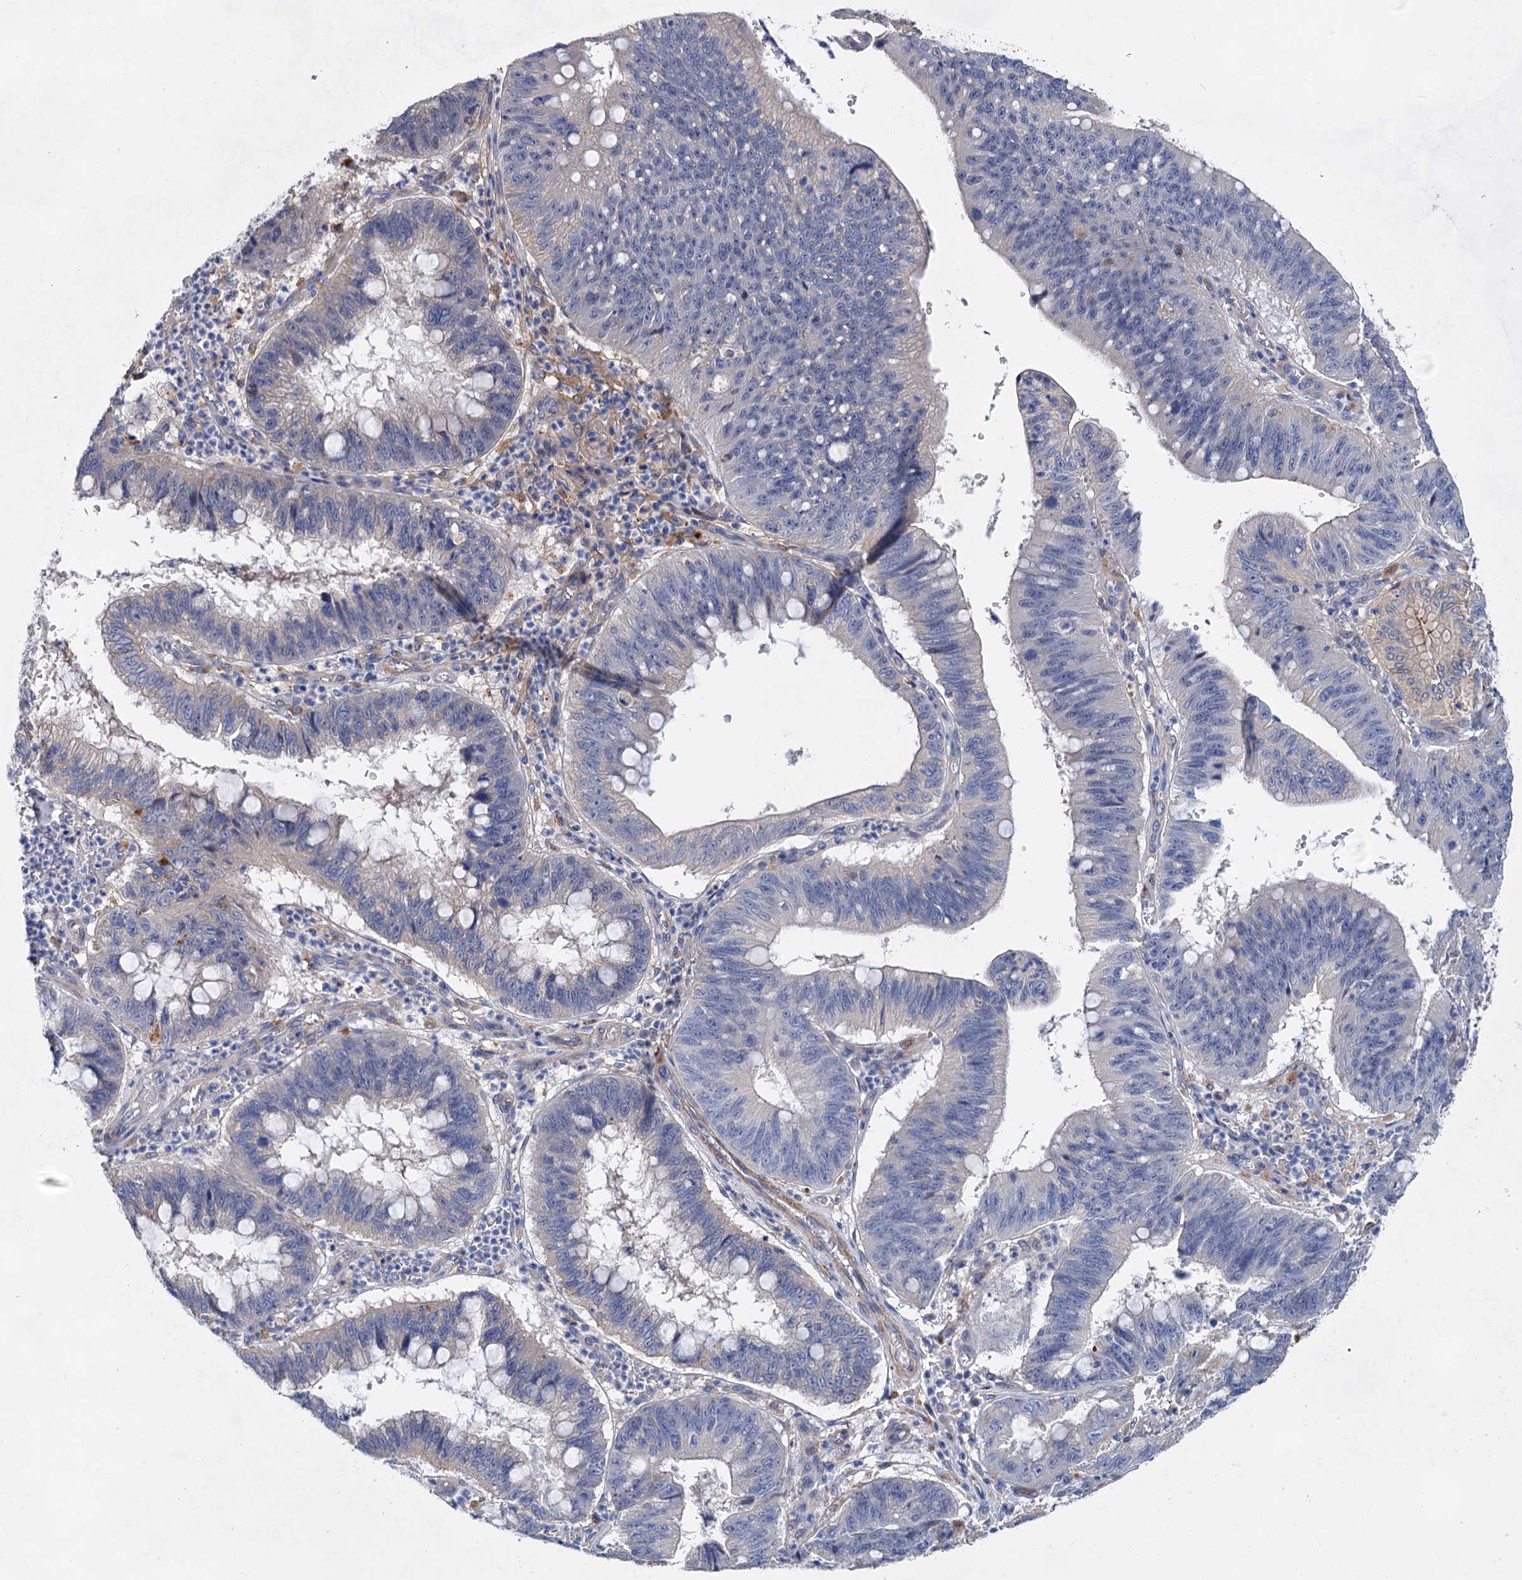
{"staining": {"intensity": "moderate", "quantity": "<25%", "location": "cytoplasmic/membranous"}, "tissue": "stomach cancer", "cell_type": "Tumor cells", "image_type": "cancer", "snomed": [{"axis": "morphology", "description": "Adenocarcinoma, NOS"}, {"axis": "topography", "description": "Stomach"}], "caption": "Immunohistochemistry (IHC) histopathology image of human stomach cancer stained for a protein (brown), which reveals low levels of moderate cytoplasmic/membranous expression in about <25% of tumor cells.", "gene": "GPR155", "patient": {"sex": "male", "age": 59}}